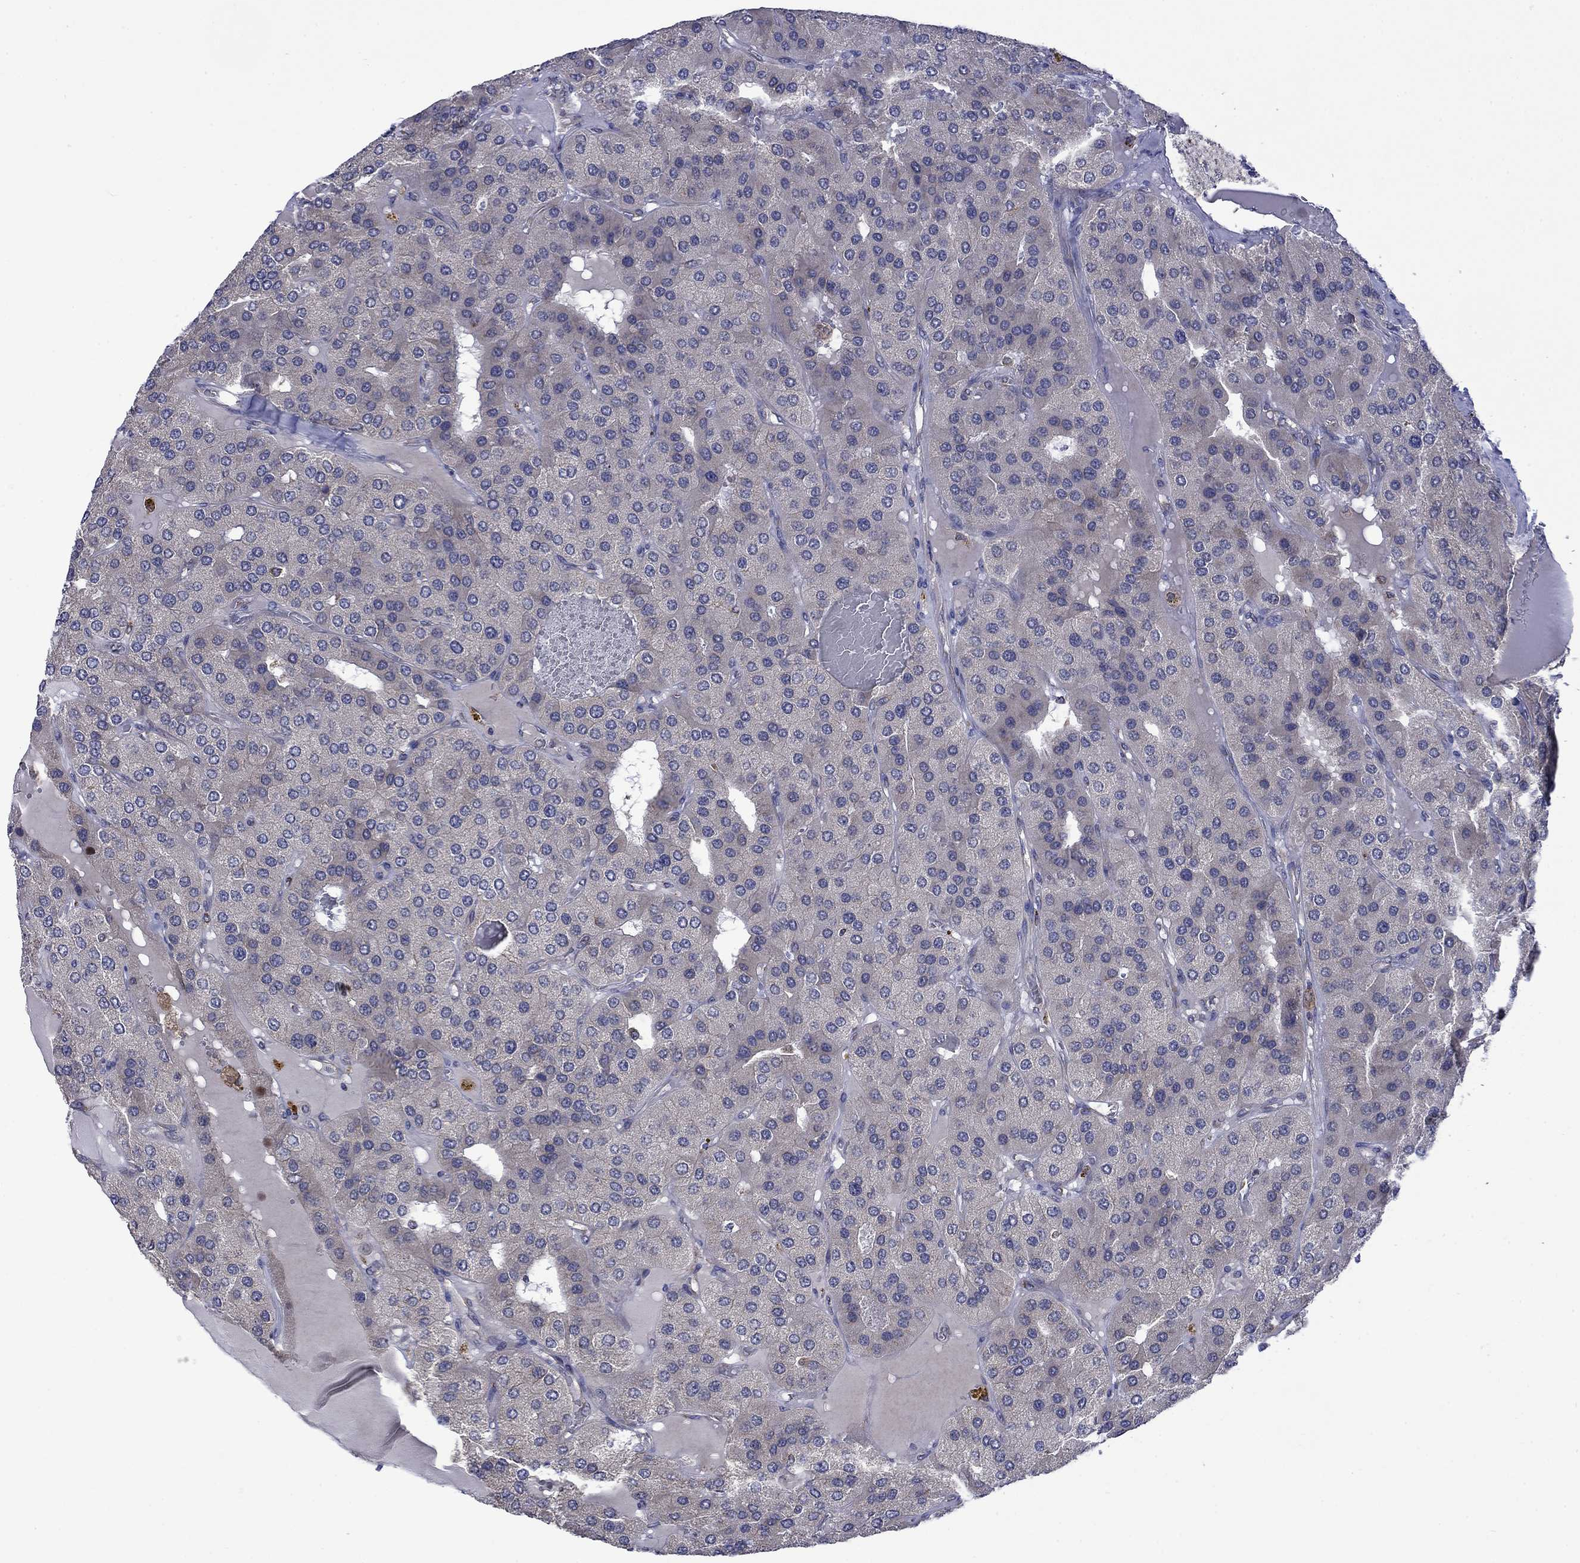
{"staining": {"intensity": "negative", "quantity": "none", "location": "none"}, "tissue": "parathyroid gland", "cell_type": "Glandular cells", "image_type": "normal", "snomed": [{"axis": "morphology", "description": "Normal tissue, NOS"}, {"axis": "morphology", "description": "Adenoma, NOS"}, {"axis": "topography", "description": "Parathyroid gland"}], "caption": "DAB immunohistochemical staining of normal human parathyroid gland exhibits no significant staining in glandular cells.", "gene": "FURIN", "patient": {"sex": "female", "age": 86}}